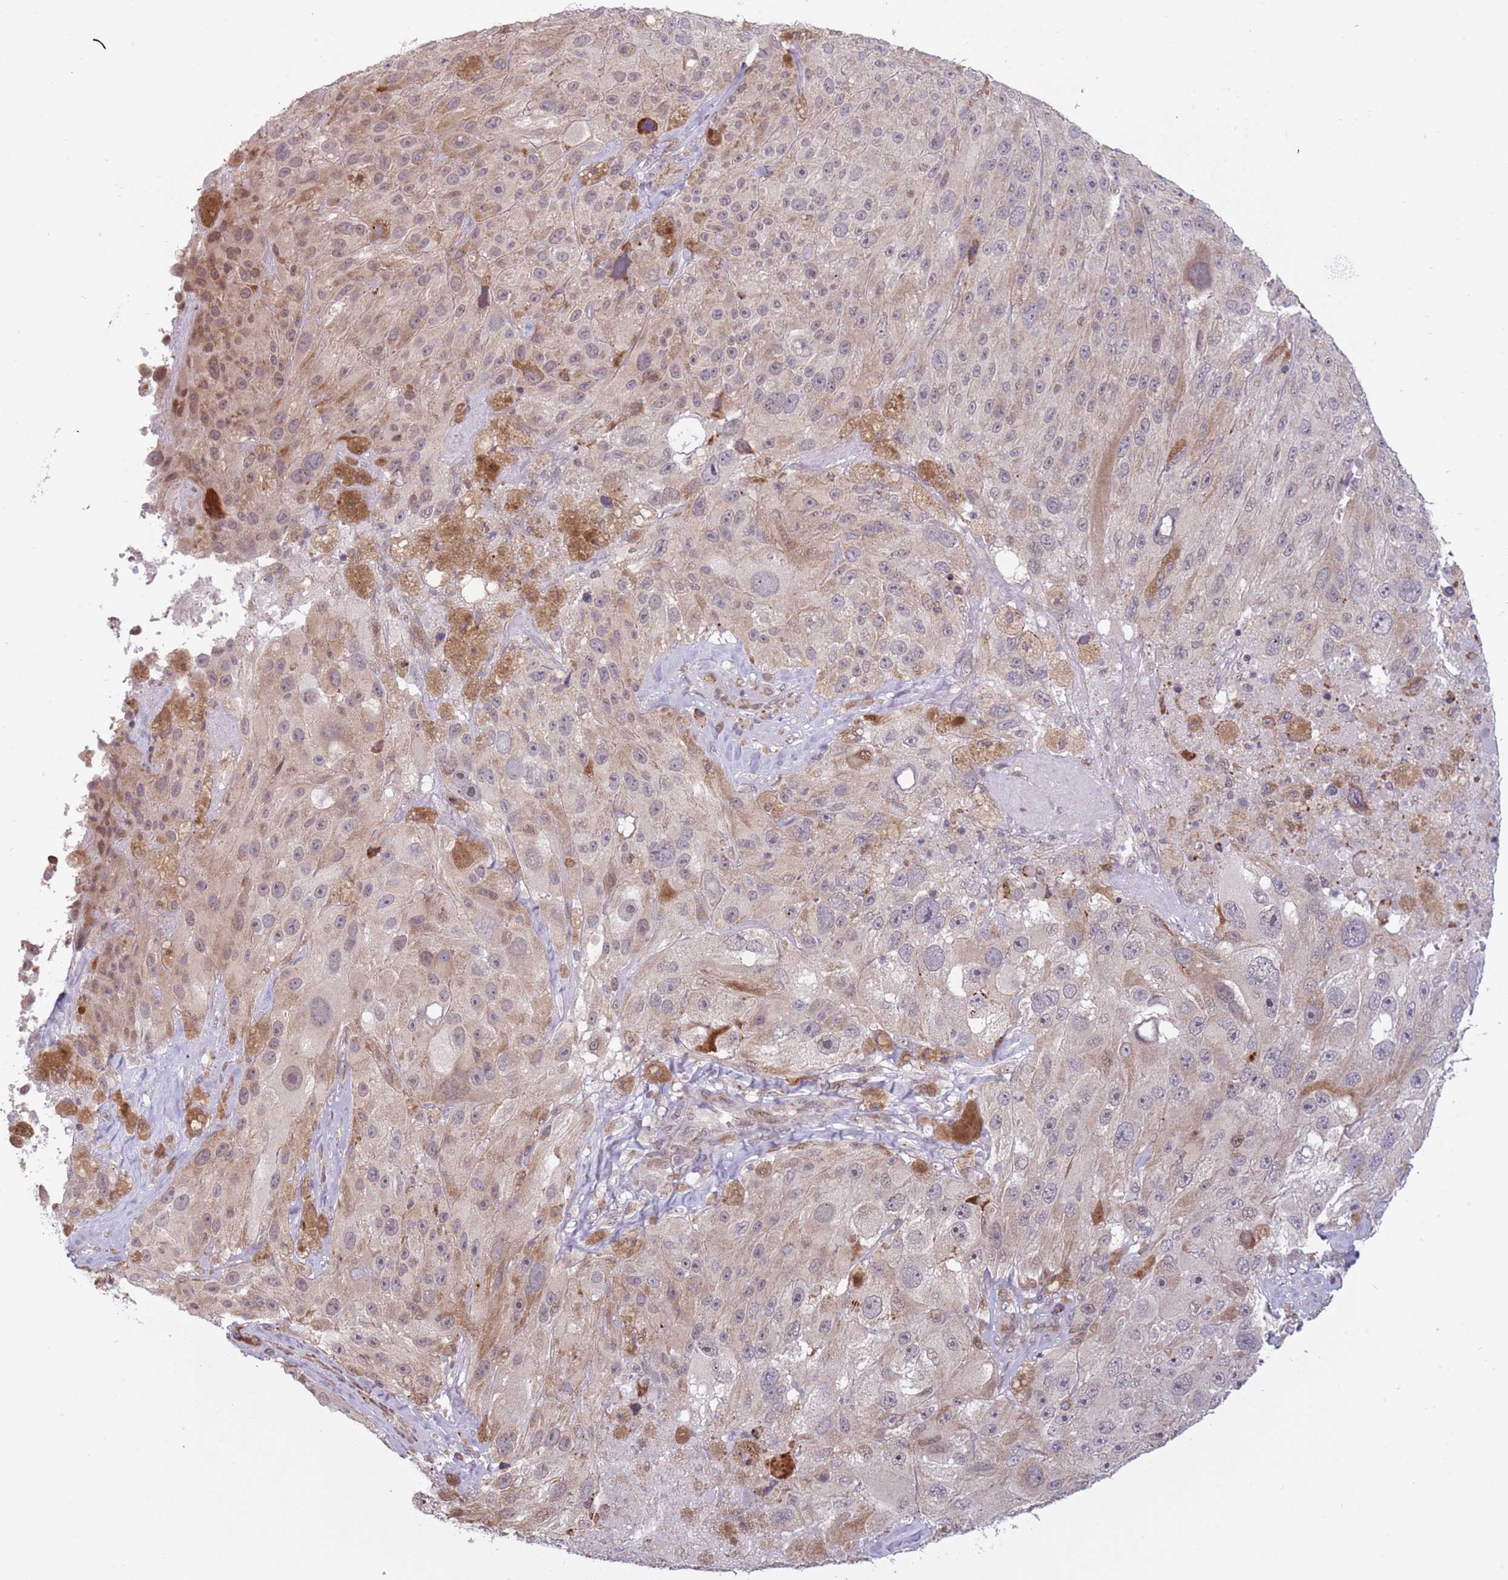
{"staining": {"intensity": "weak", "quantity": "<25%", "location": "nuclear"}, "tissue": "melanoma", "cell_type": "Tumor cells", "image_type": "cancer", "snomed": [{"axis": "morphology", "description": "Malignant melanoma, Metastatic site"}, {"axis": "topography", "description": "Lymph node"}], "caption": "This micrograph is of malignant melanoma (metastatic site) stained with immunohistochemistry (IHC) to label a protein in brown with the nuclei are counter-stained blue. There is no positivity in tumor cells.", "gene": "BARD1", "patient": {"sex": "male", "age": 62}}